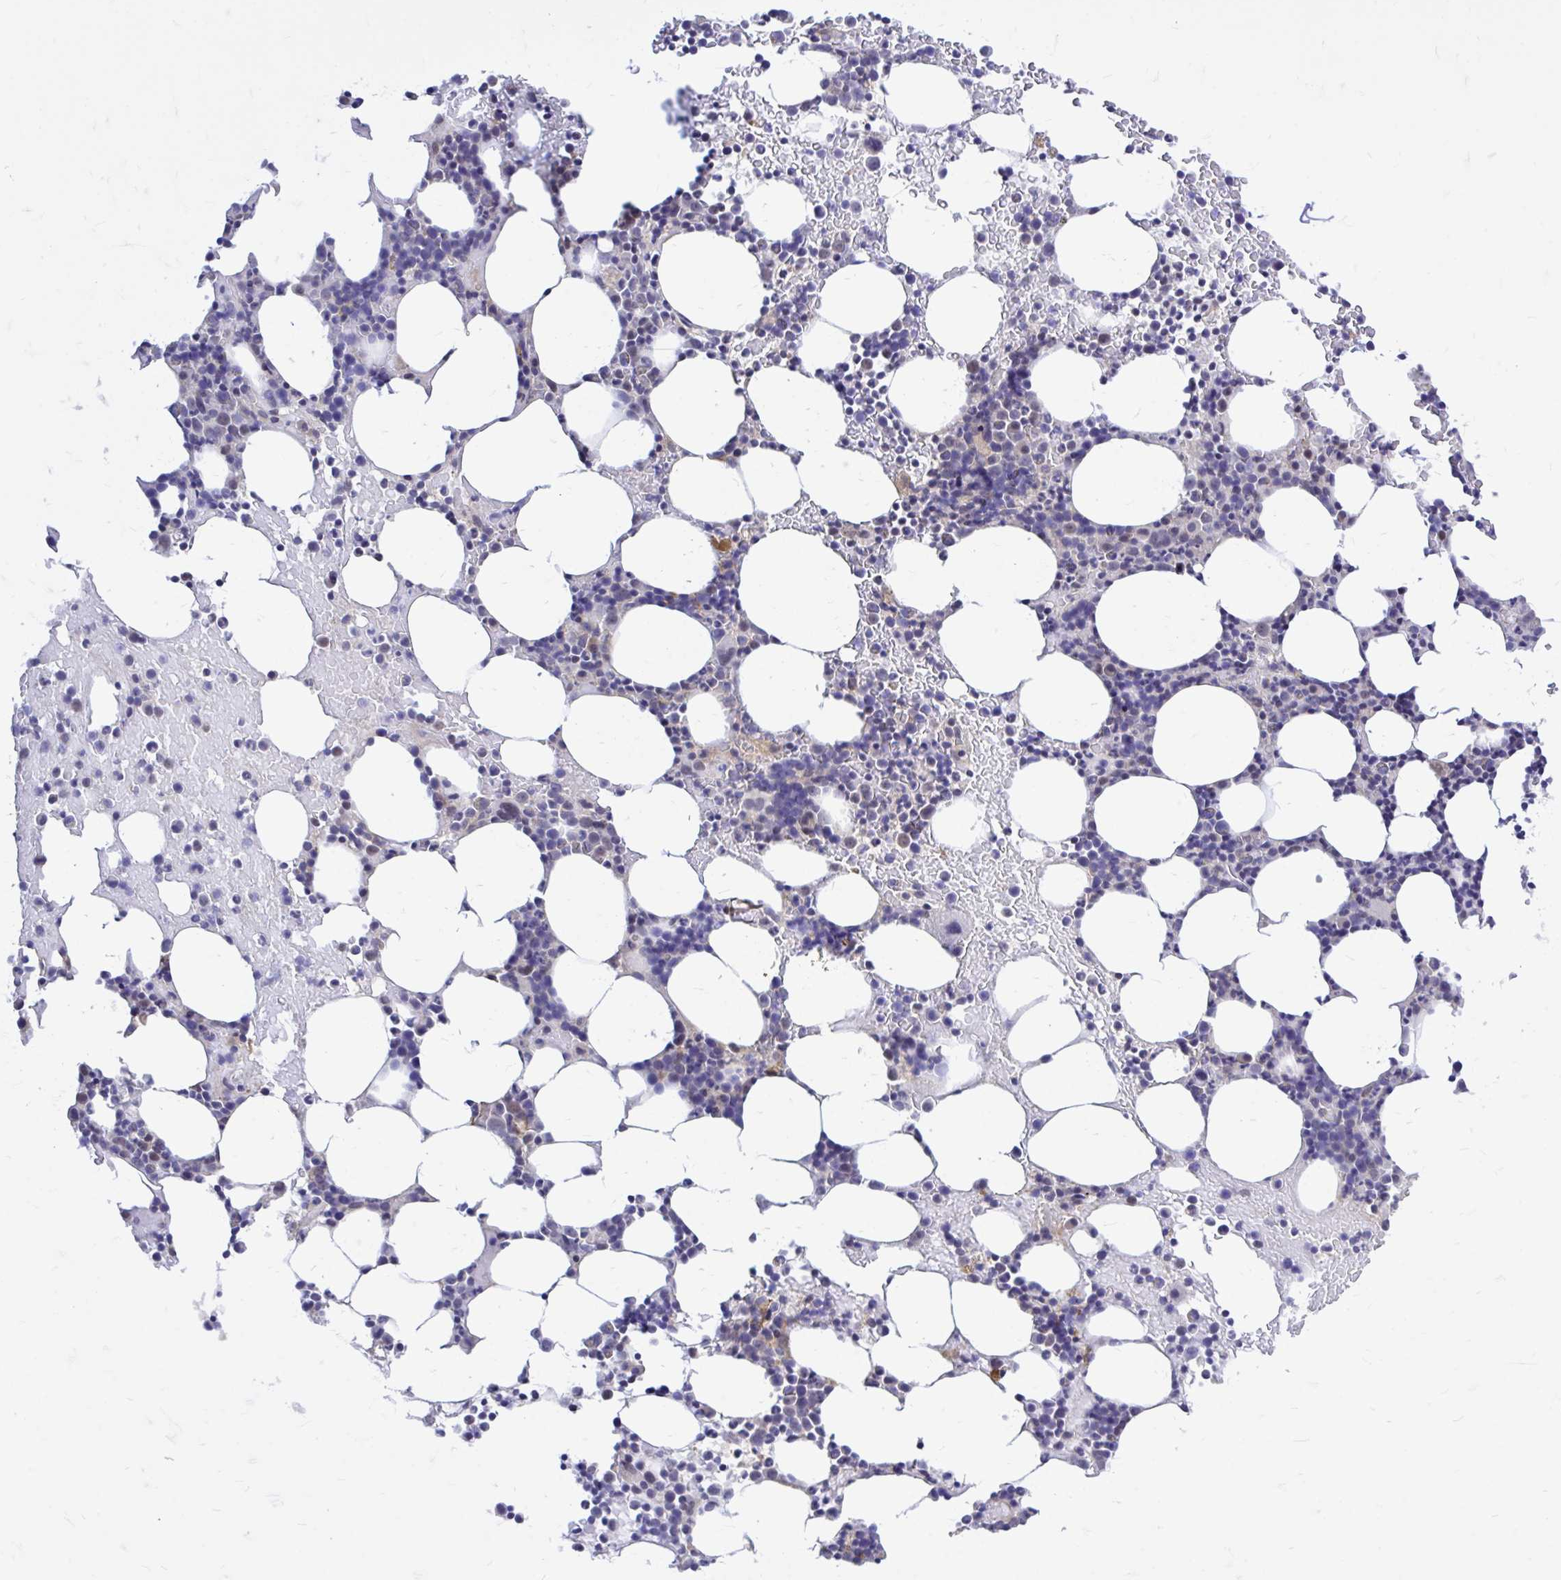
{"staining": {"intensity": "negative", "quantity": "none", "location": "none"}, "tissue": "bone marrow", "cell_type": "Hematopoietic cells", "image_type": "normal", "snomed": [{"axis": "morphology", "description": "Normal tissue, NOS"}, {"axis": "topography", "description": "Bone marrow"}], "caption": "High power microscopy micrograph of an immunohistochemistry (IHC) histopathology image of normal bone marrow, revealing no significant expression in hematopoietic cells.", "gene": "ZBTB25", "patient": {"sex": "female", "age": 62}}